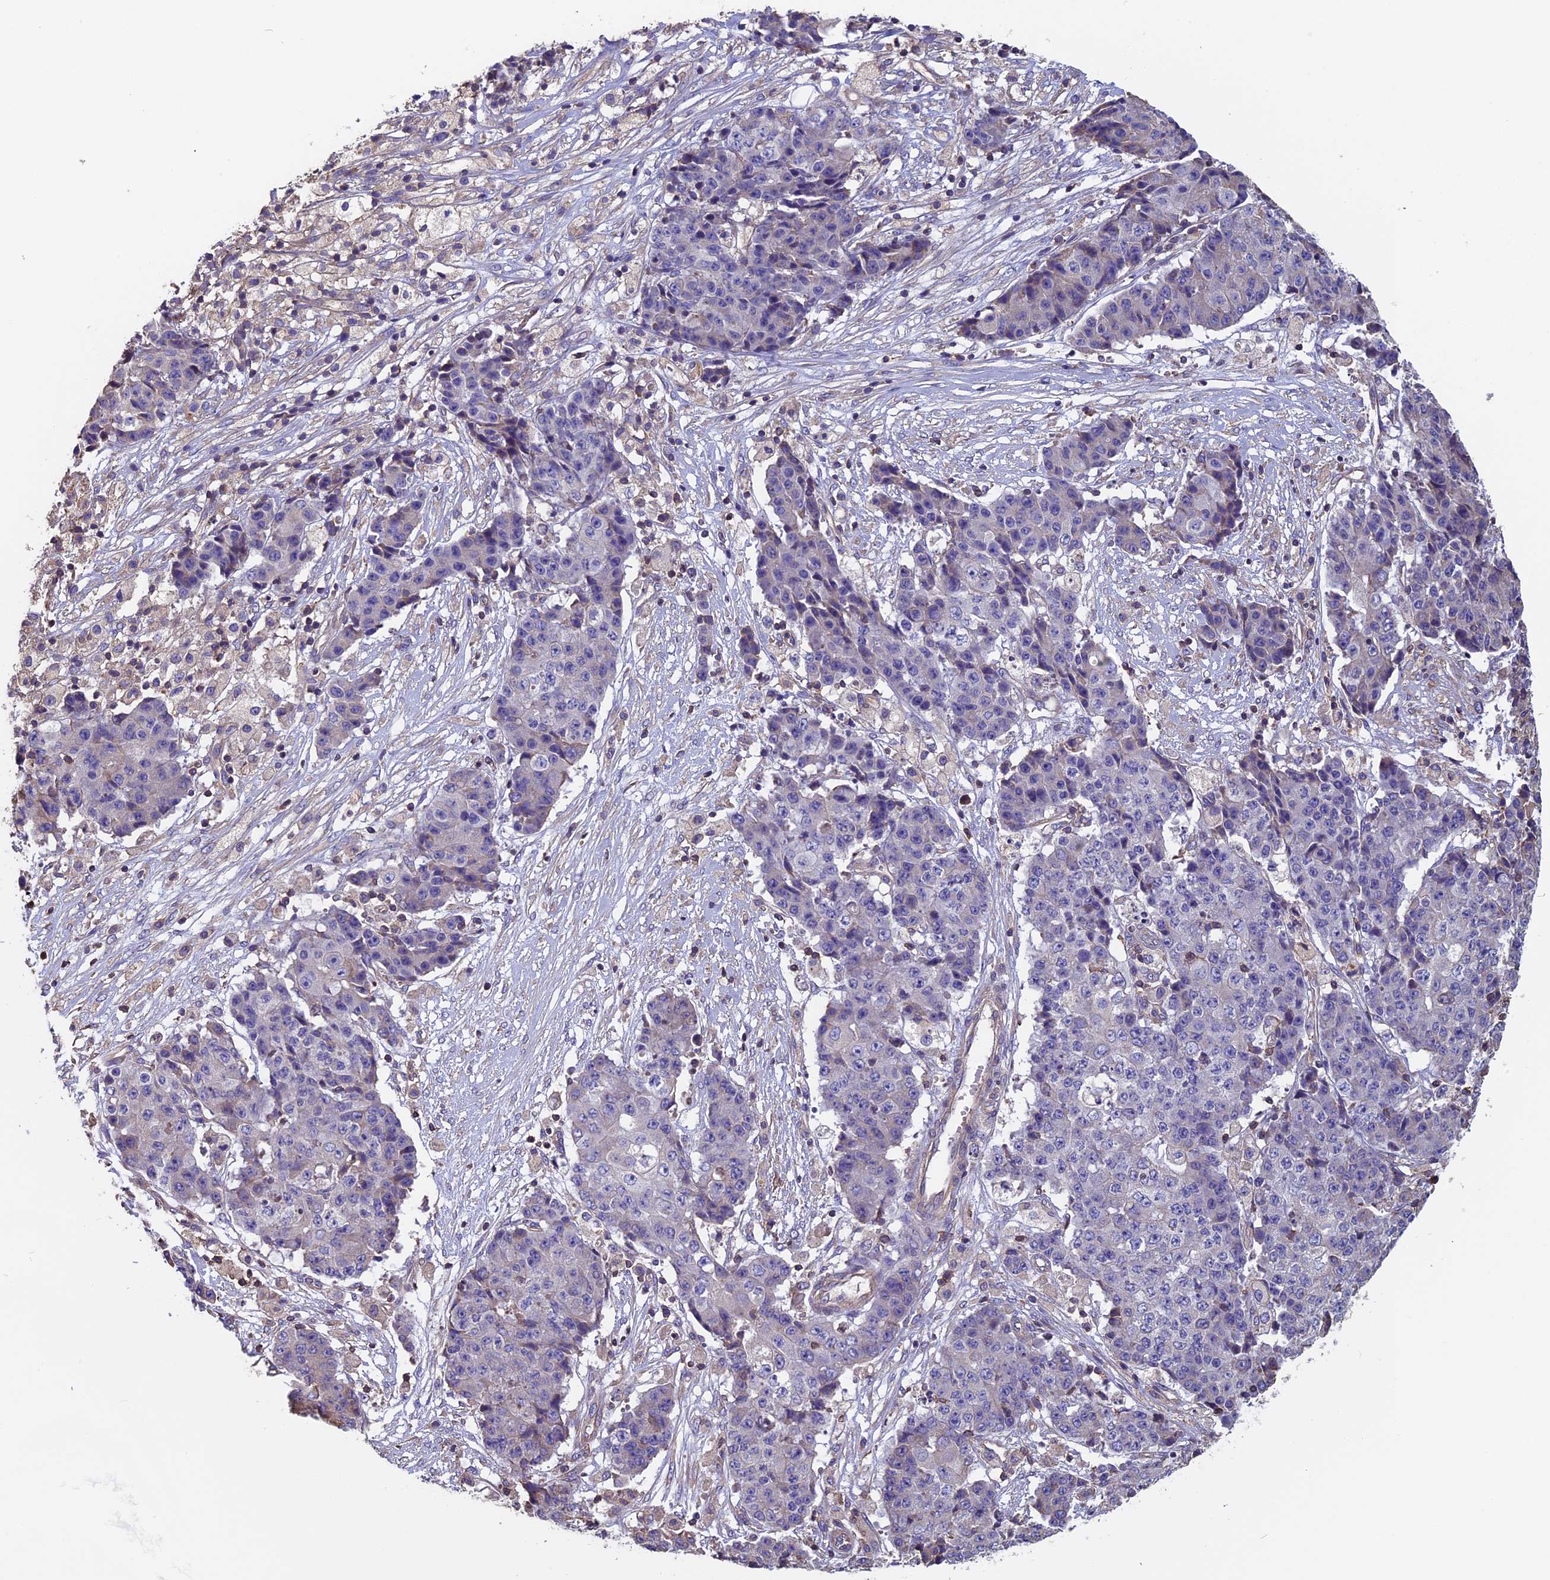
{"staining": {"intensity": "negative", "quantity": "none", "location": "none"}, "tissue": "ovarian cancer", "cell_type": "Tumor cells", "image_type": "cancer", "snomed": [{"axis": "morphology", "description": "Carcinoma, endometroid"}, {"axis": "topography", "description": "Ovary"}], "caption": "This is a histopathology image of immunohistochemistry staining of ovarian cancer, which shows no positivity in tumor cells.", "gene": "CCDC153", "patient": {"sex": "female", "age": 42}}